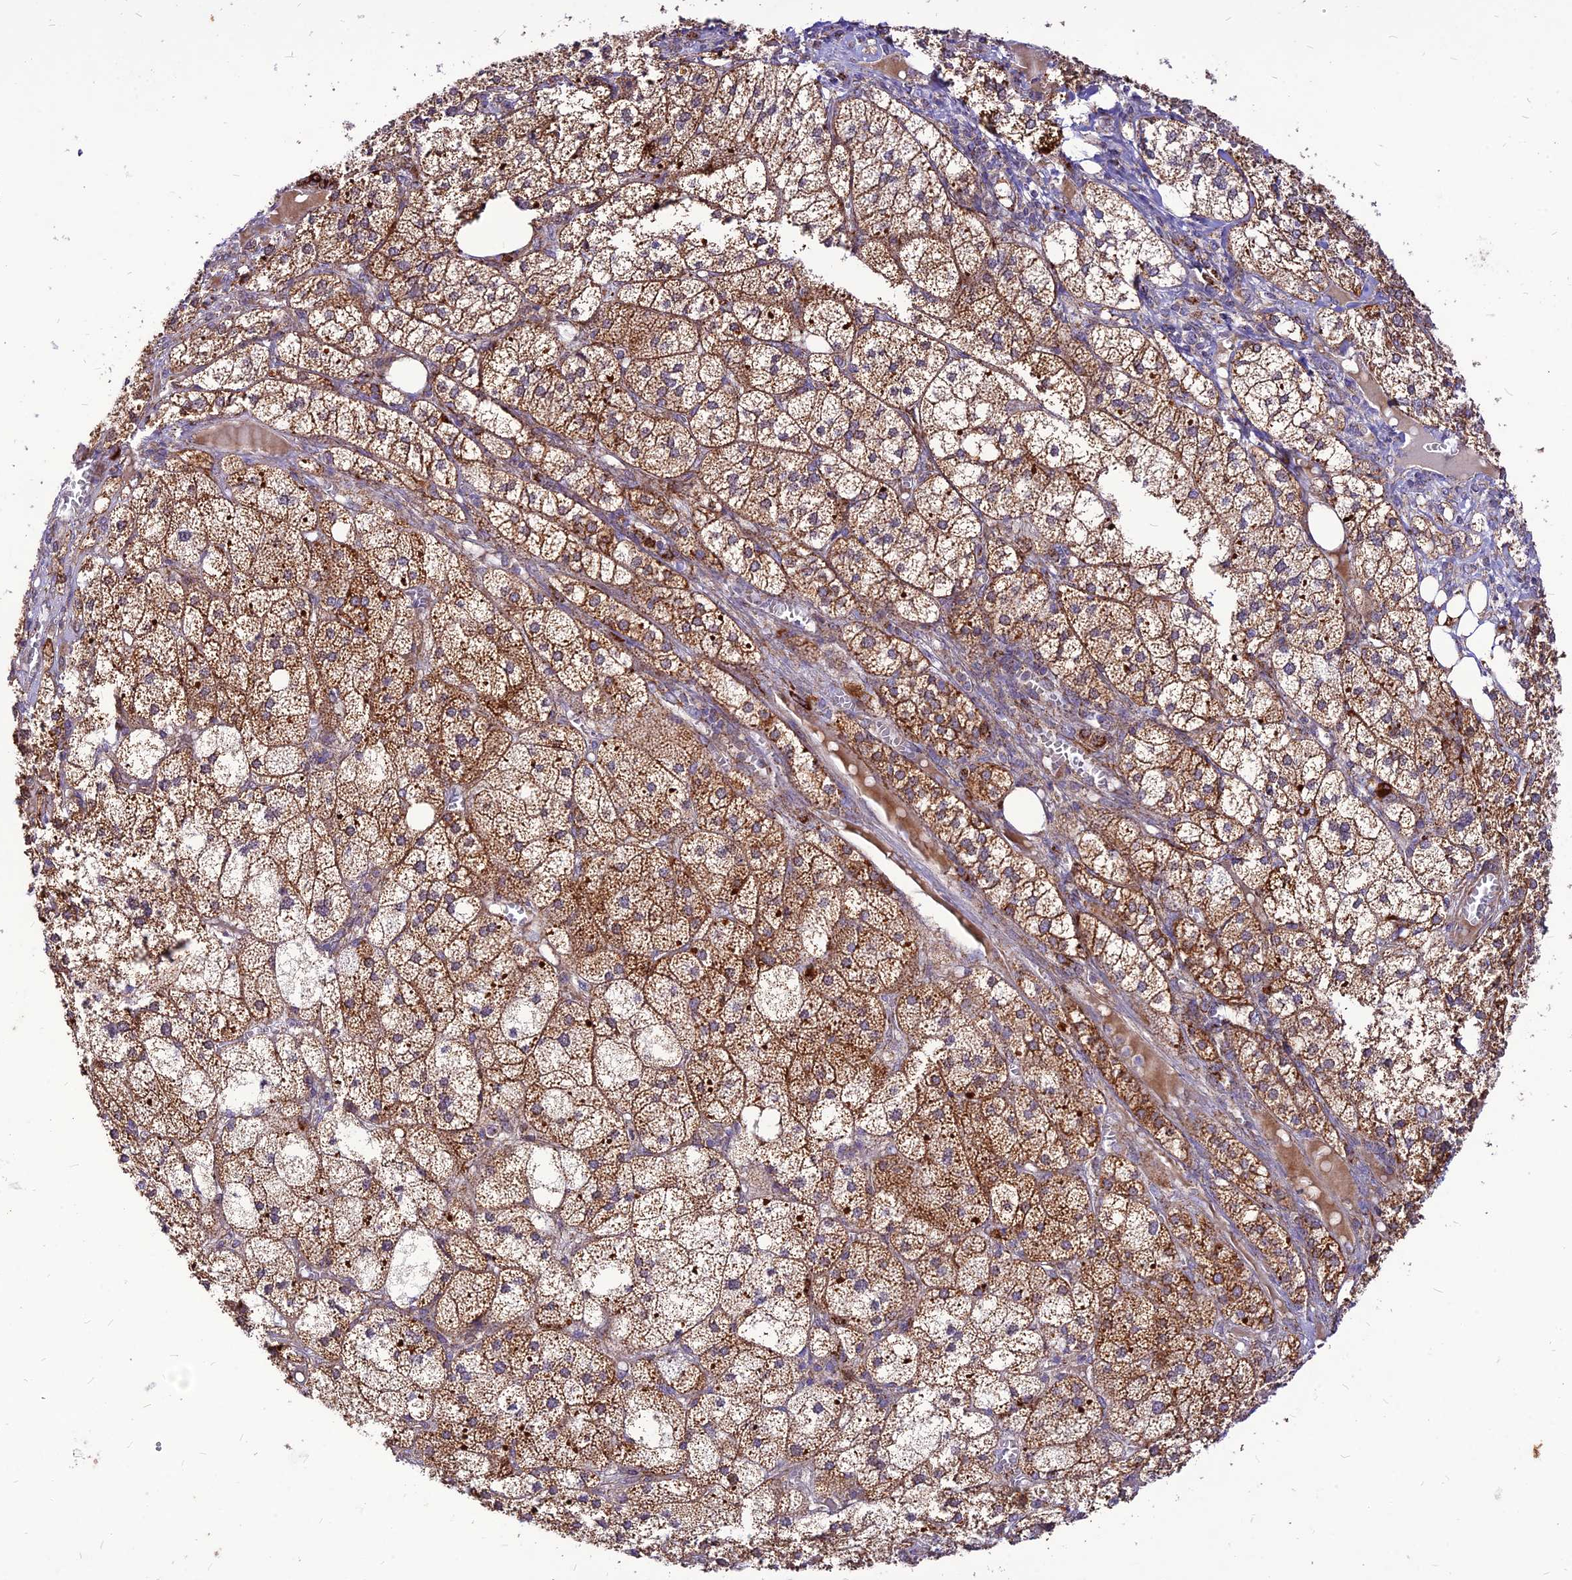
{"staining": {"intensity": "strong", "quantity": ">75%", "location": "cytoplasmic/membranous"}, "tissue": "adrenal gland", "cell_type": "Glandular cells", "image_type": "normal", "snomed": [{"axis": "morphology", "description": "Normal tissue, NOS"}, {"axis": "topography", "description": "Adrenal gland"}], "caption": "Protein expression analysis of unremarkable adrenal gland exhibits strong cytoplasmic/membranous positivity in approximately >75% of glandular cells. (Brightfield microscopy of DAB IHC at high magnification).", "gene": "ECI1", "patient": {"sex": "female", "age": 61}}